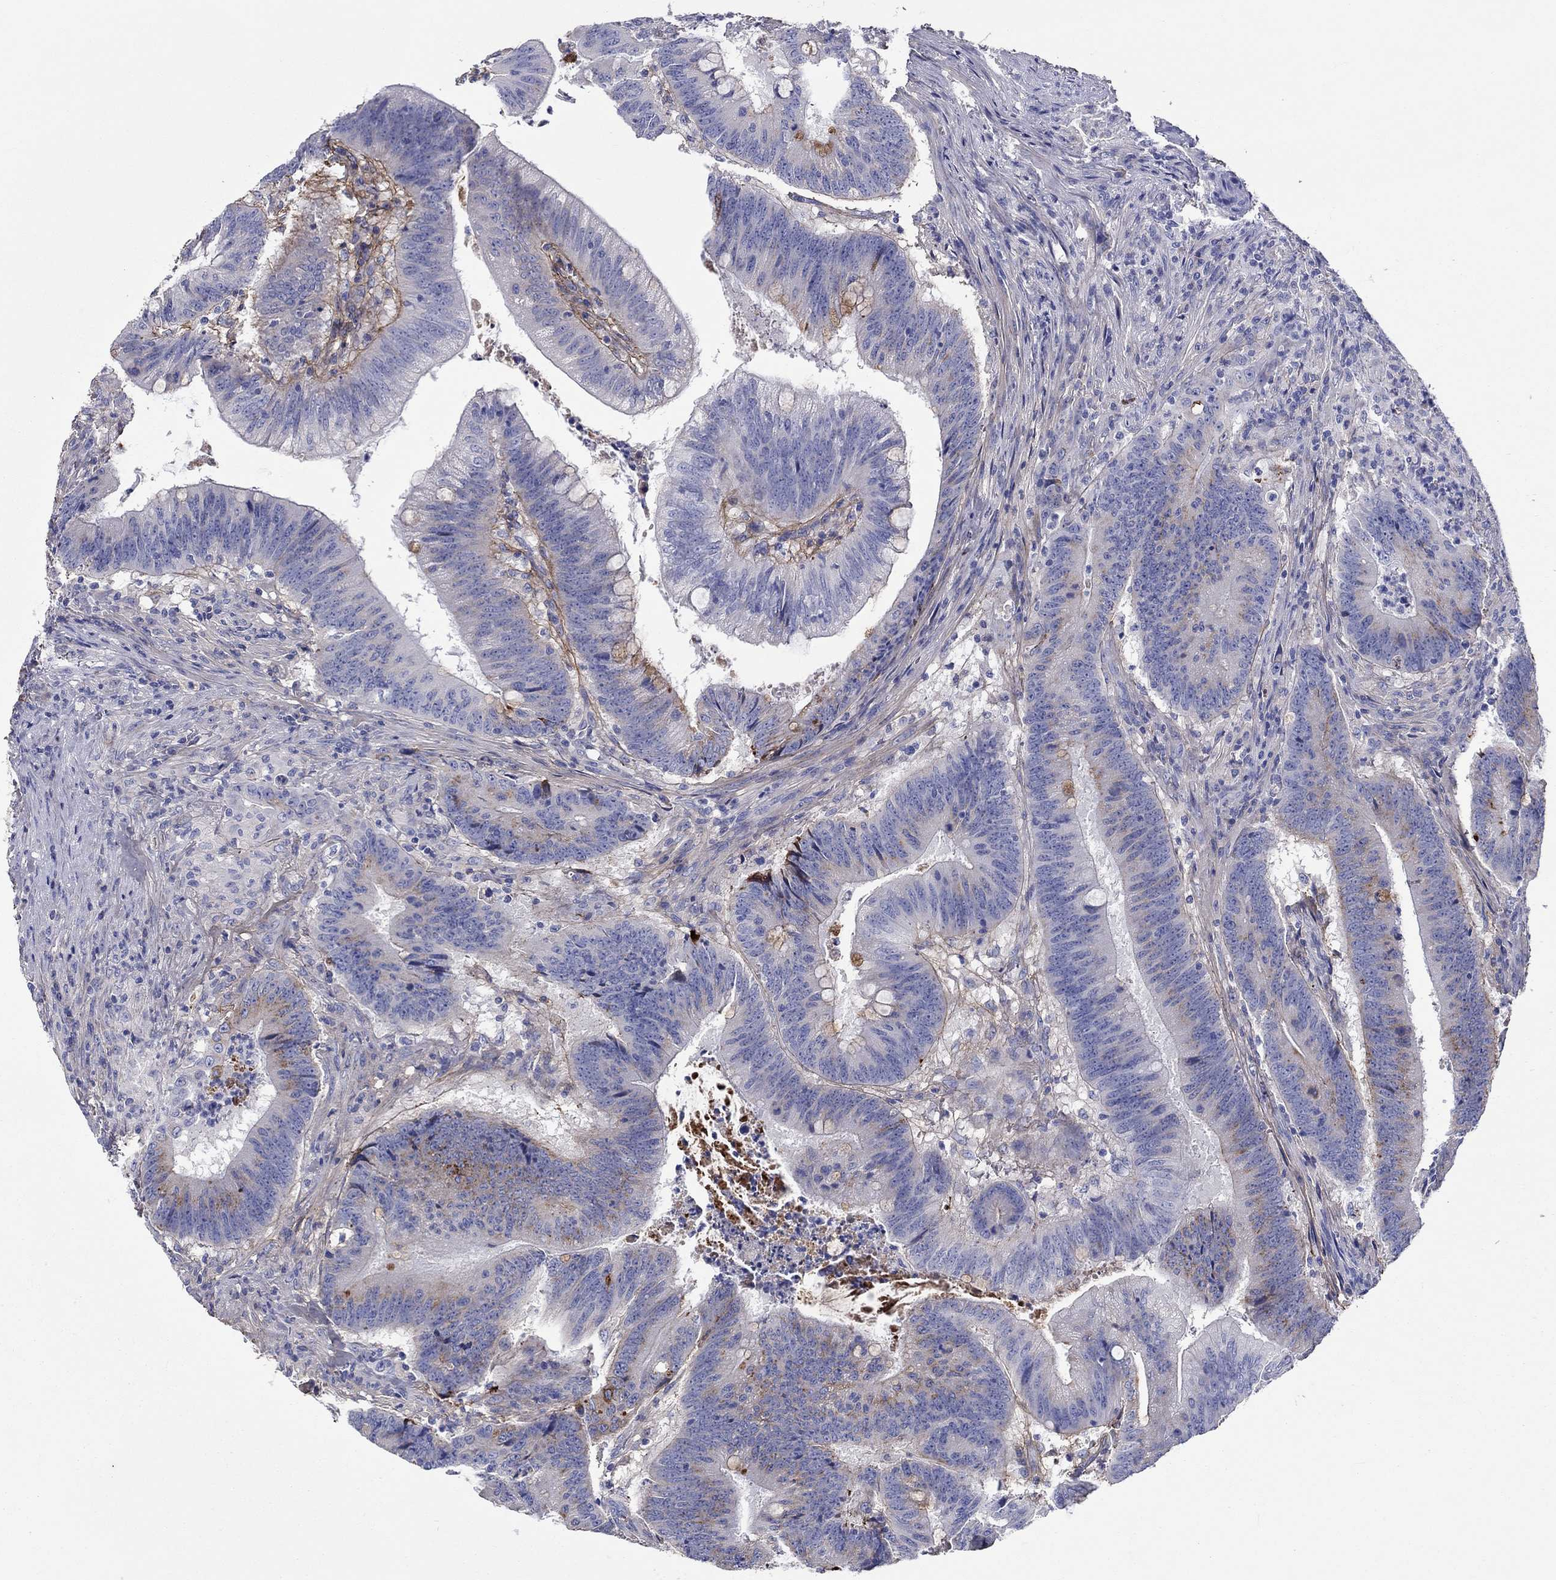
{"staining": {"intensity": "moderate", "quantity": "<25%", "location": "cytoplasmic/membranous"}, "tissue": "colorectal cancer", "cell_type": "Tumor cells", "image_type": "cancer", "snomed": [{"axis": "morphology", "description": "Adenocarcinoma, NOS"}, {"axis": "topography", "description": "Colon"}], "caption": "Protein expression analysis of human adenocarcinoma (colorectal) reveals moderate cytoplasmic/membranous positivity in approximately <25% of tumor cells.", "gene": "TGFBI", "patient": {"sex": "female", "age": 87}}